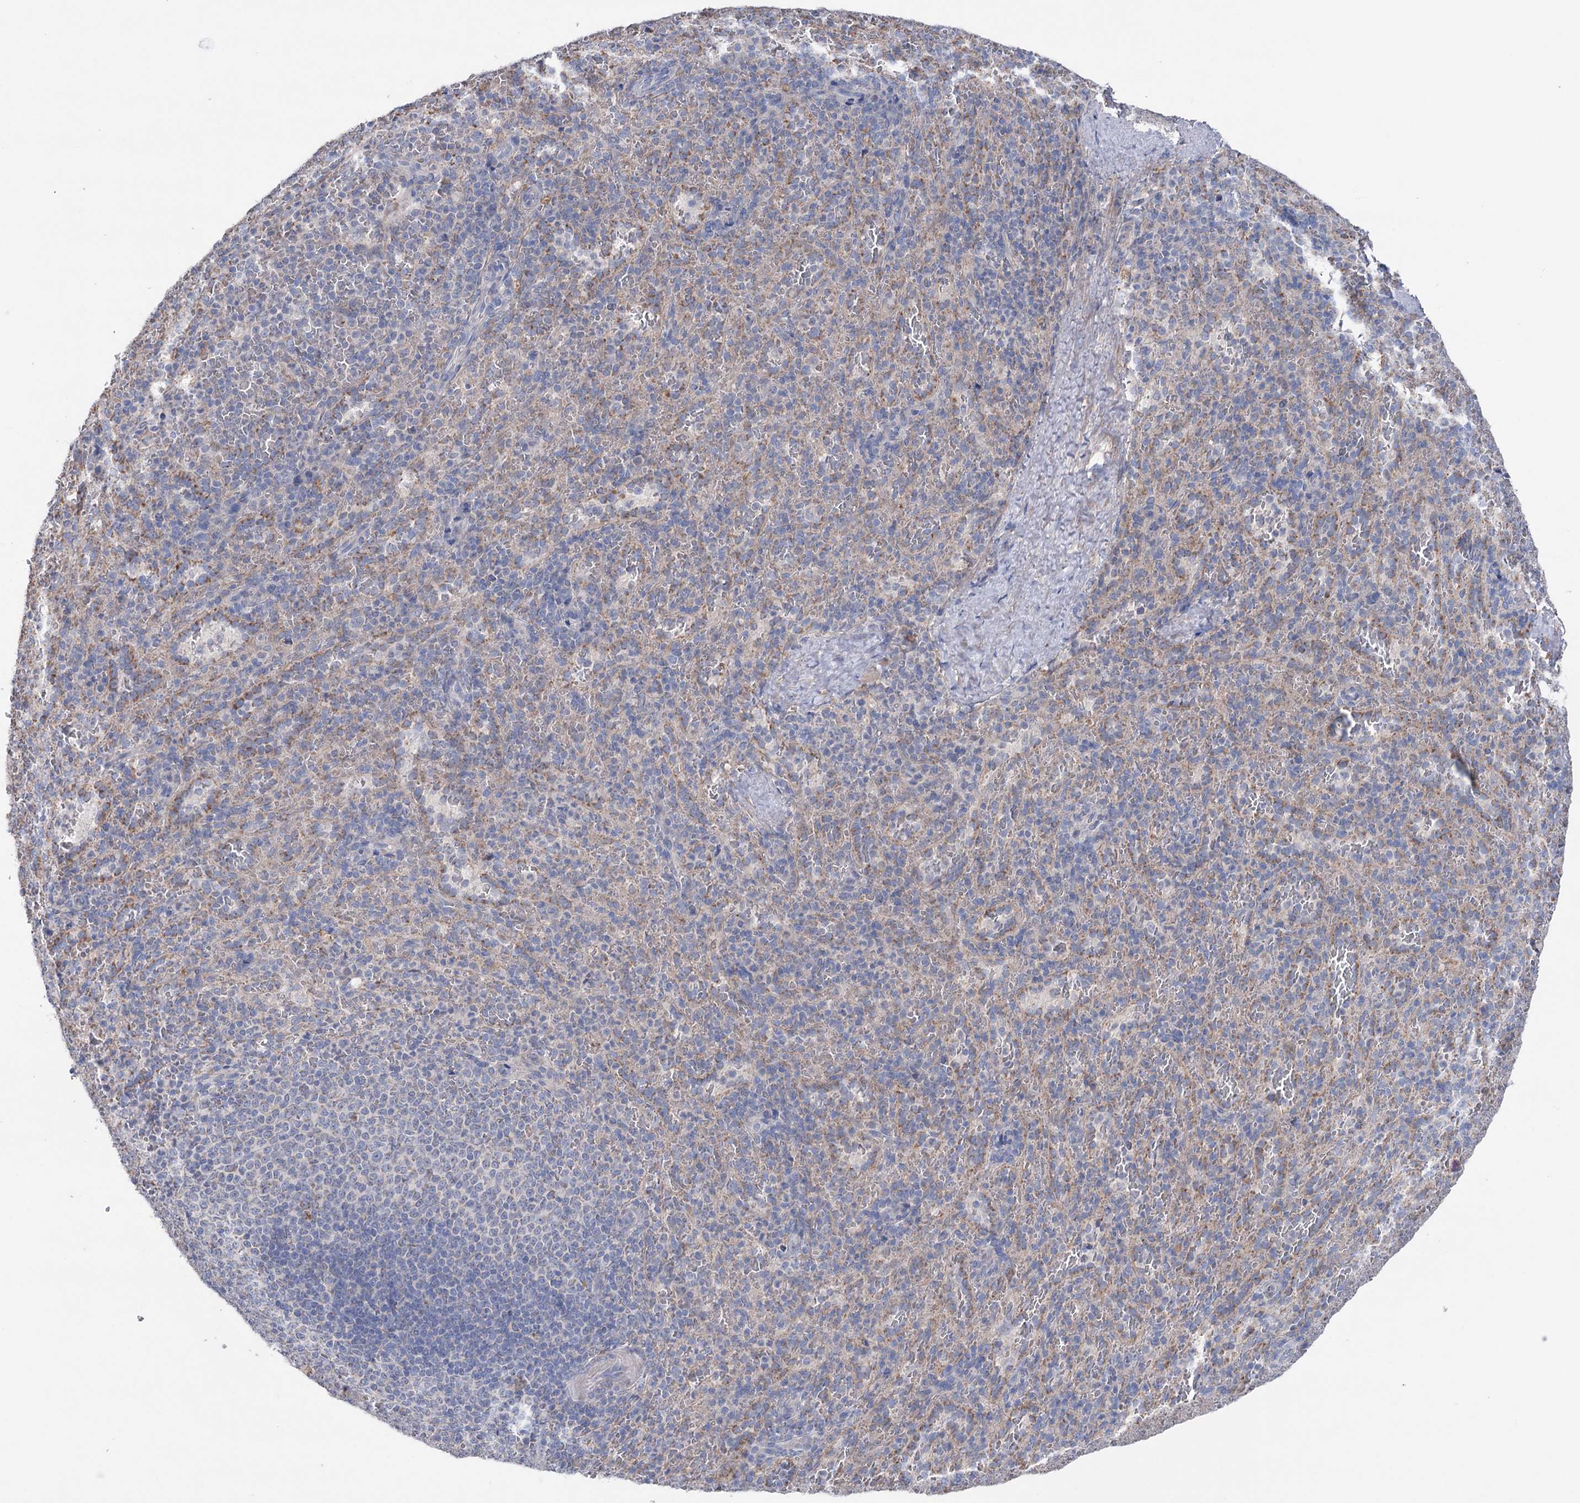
{"staining": {"intensity": "weak", "quantity": "<25%", "location": "cytoplasmic/membranous"}, "tissue": "spleen", "cell_type": "Cells in red pulp", "image_type": "normal", "snomed": [{"axis": "morphology", "description": "Normal tissue, NOS"}, {"axis": "topography", "description": "Spleen"}], "caption": "This is a photomicrograph of immunohistochemistry staining of unremarkable spleen, which shows no expression in cells in red pulp. The staining is performed using DAB (3,3'-diaminobenzidine) brown chromogen with nuclei counter-stained in using hematoxylin.", "gene": "MTCH2", "patient": {"sex": "female", "age": 21}}